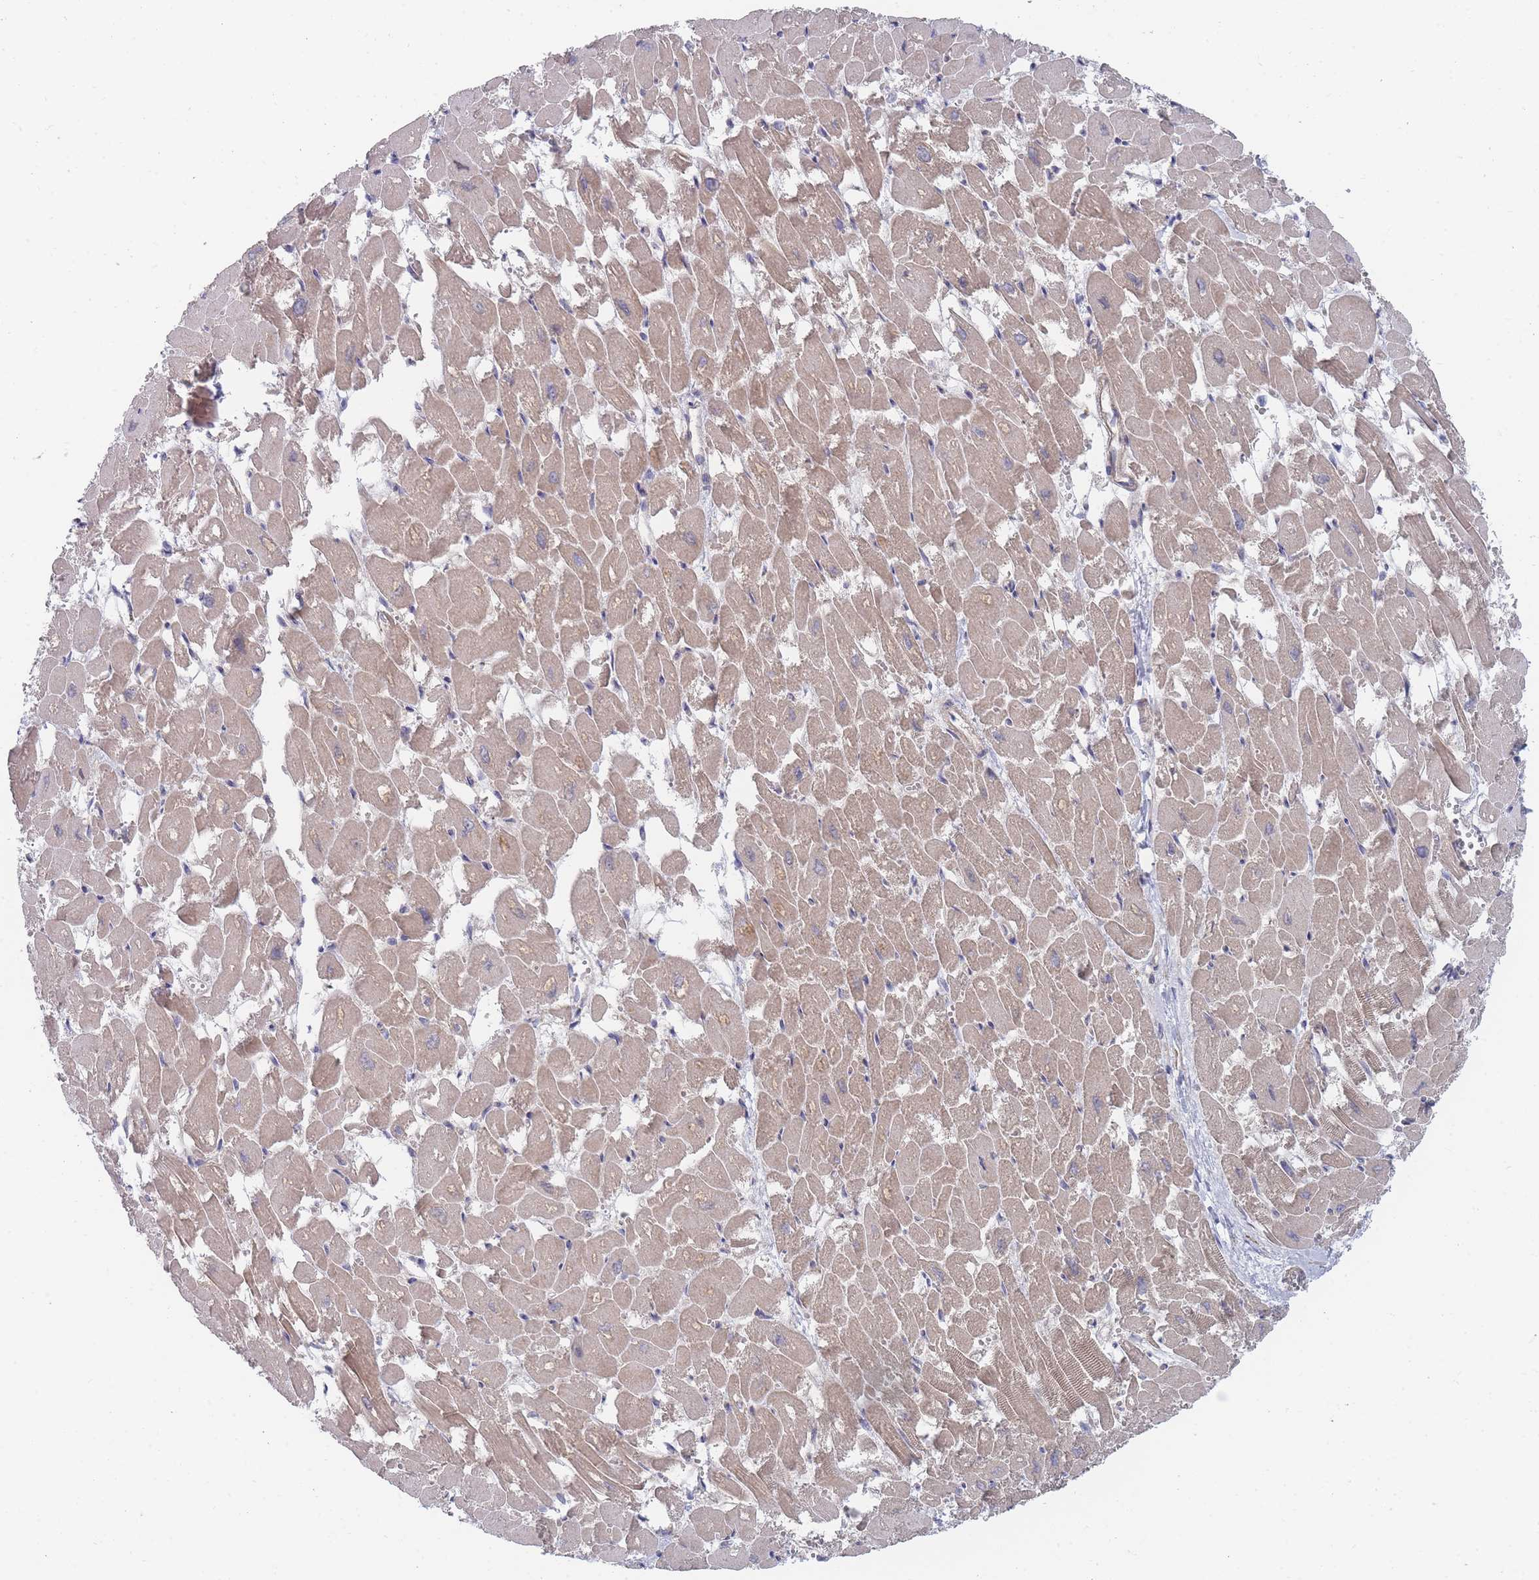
{"staining": {"intensity": "moderate", "quantity": ">75%", "location": "cytoplasmic/membranous"}, "tissue": "heart muscle", "cell_type": "Cardiomyocytes", "image_type": "normal", "snomed": [{"axis": "morphology", "description": "Normal tissue, NOS"}, {"axis": "topography", "description": "Heart"}], "caption": "Normal heart muscle reveals moderate cytoplasmic/membranous expression in about >75% of cardiomyocytes, visualized by immunohistochemistry. The staining was performed using DAB (3,3'-diaminobenzidine) to visualize the protein expression in brown, while the nuclei were stained in blue with hematoxylin (Magnification: 20x).", "gene": "SLC35F5", "patient": {"sex": "male", "age": 54}}